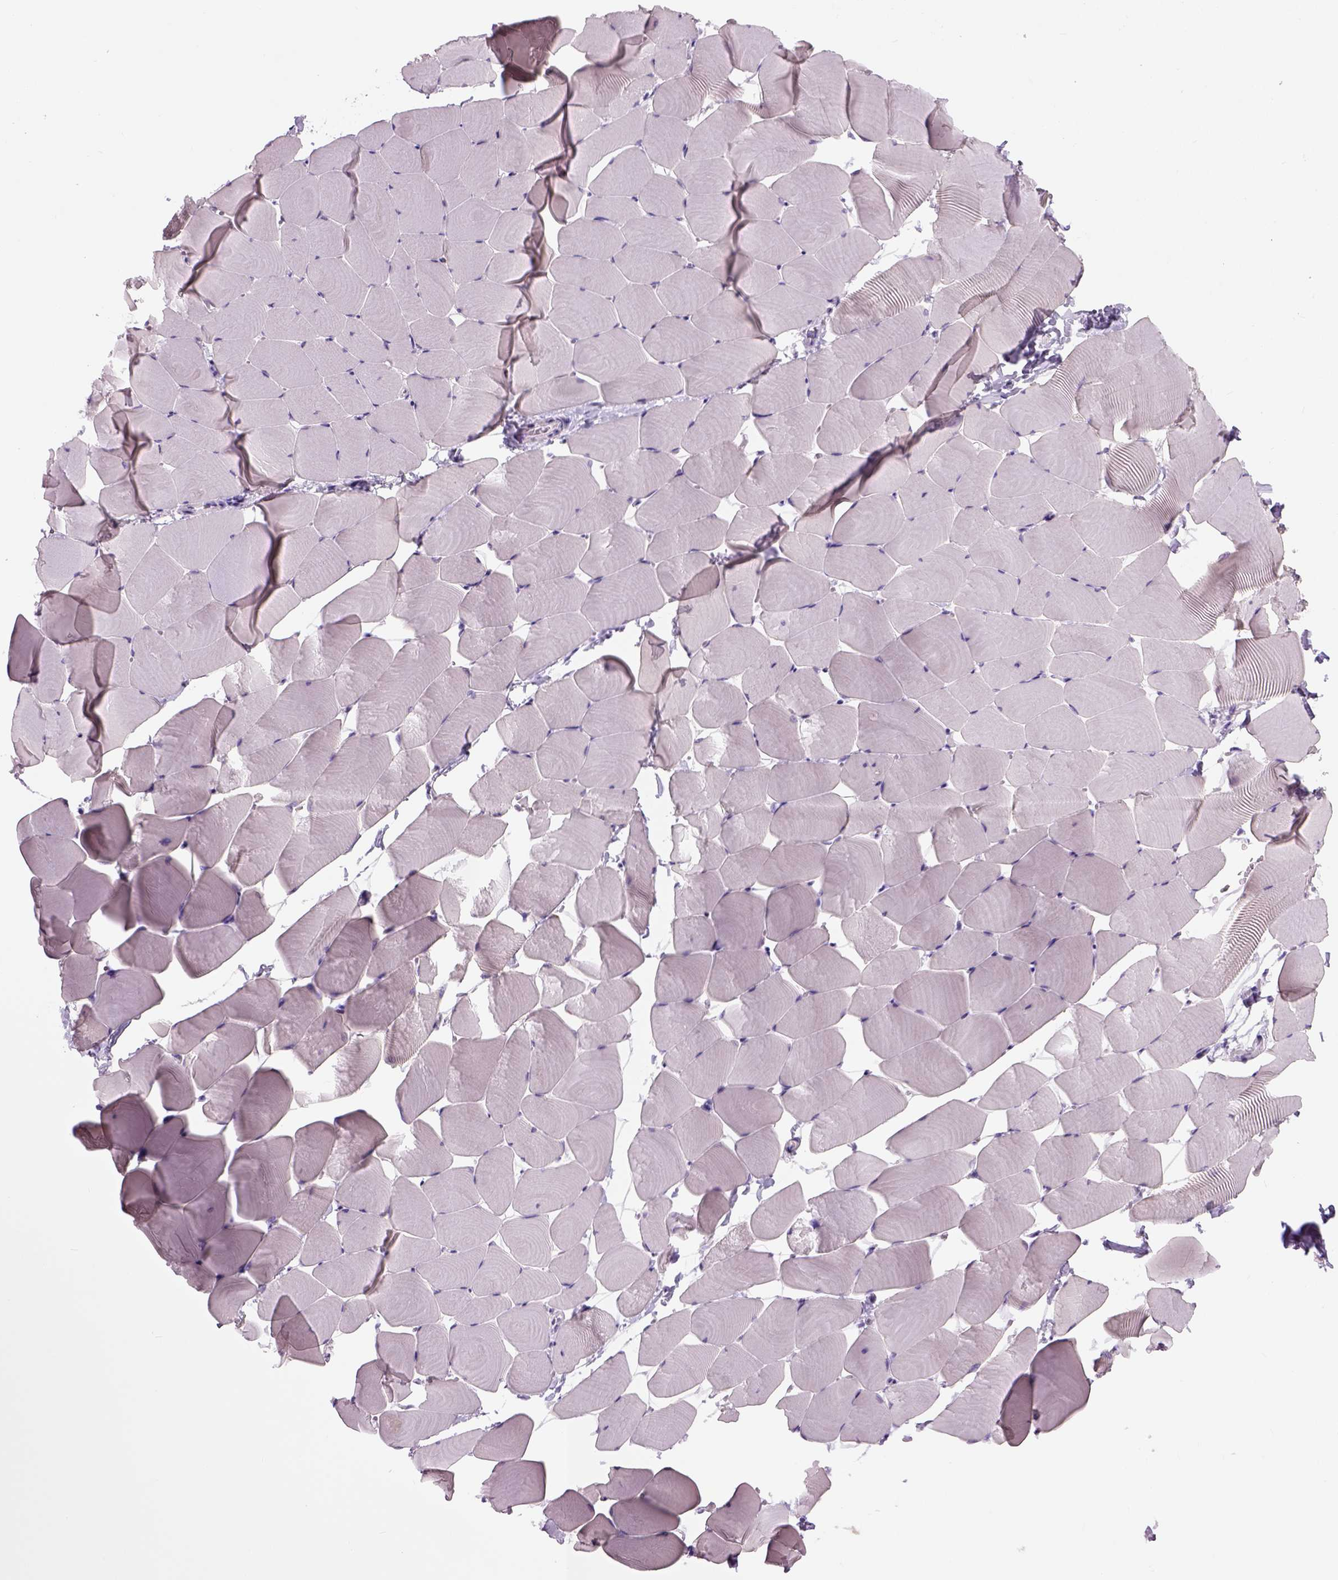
{"staining": {"intensity": "negative", "quantity": "none", "location": "none"}, "tissue": "skeletal muscle", "cell_type": "Myocytes", "image_type": "normal", "snomed": [{"axis": "morphology", "description": "Normal tissue, NOS"}, {"axis": "topography", "description": "Skeletal muscle"}], "caption": "This is an immunohistochemistry photomicrograph of unremarkable skeletal muscle. There is no positivity in myocytes.", "gene": "FAM161A", "patient": {"sex": "male", "age": 25}}